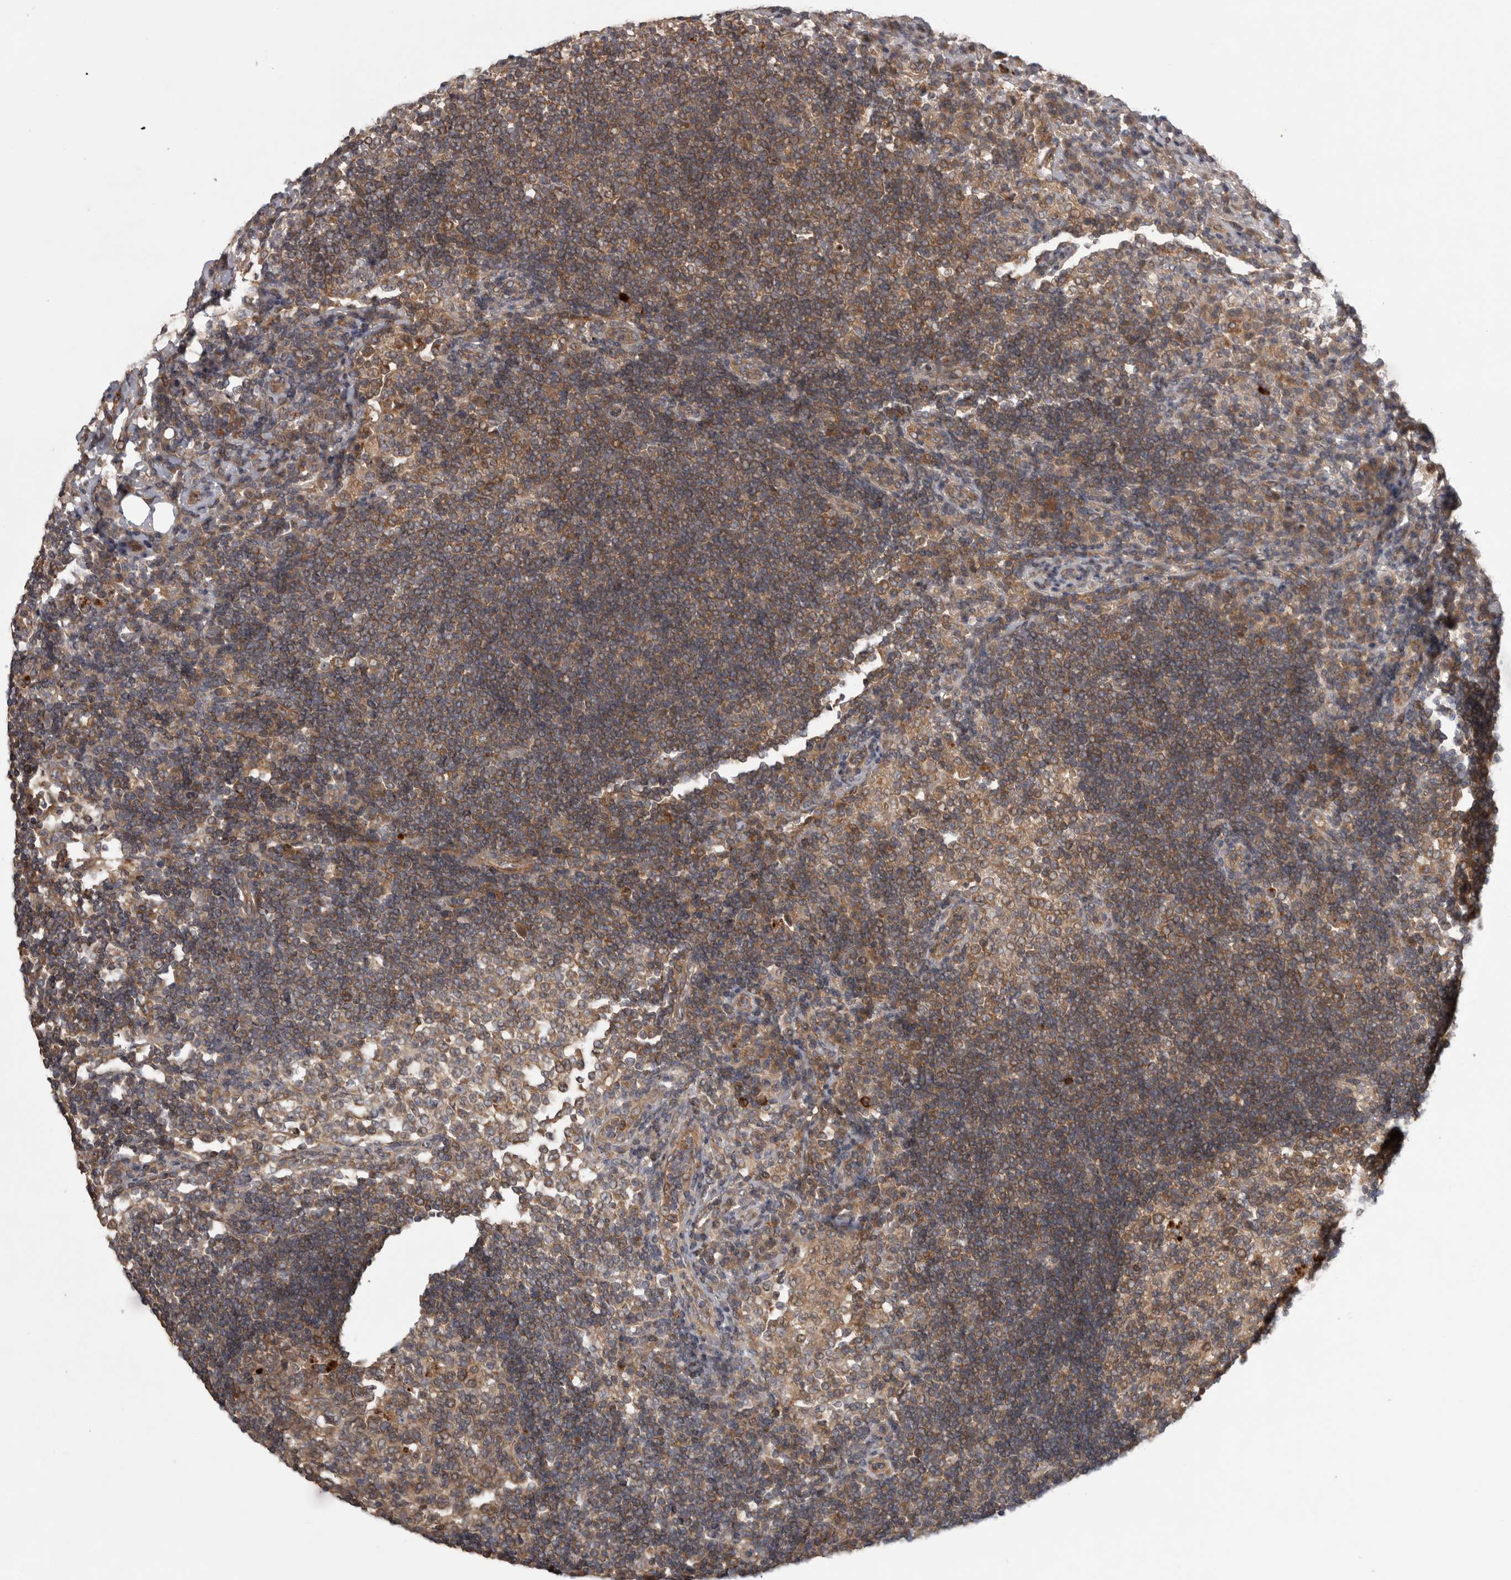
{"staining": {"intensity": "moderate", "quantity": ">75%", "location": "cytoplasmic/membranous"}, "tissue": "lymph node", "cell_type": "Germinal center cells", "image_type": "normal", "snomed": [{"axis": "morphology", "description": "Normal tissue, NOS"}, {"axis": "topography", "description": "Lymph node"}], "caption": "Protein expression by immunohistochemistry (IHC) reveals moderate cytoplasmic/membranous staining in about >75% of germinal center cells in unremarkable lymph node.", "gene": "TRMT61B", "patient": {"sex": "female", "age": 53}}